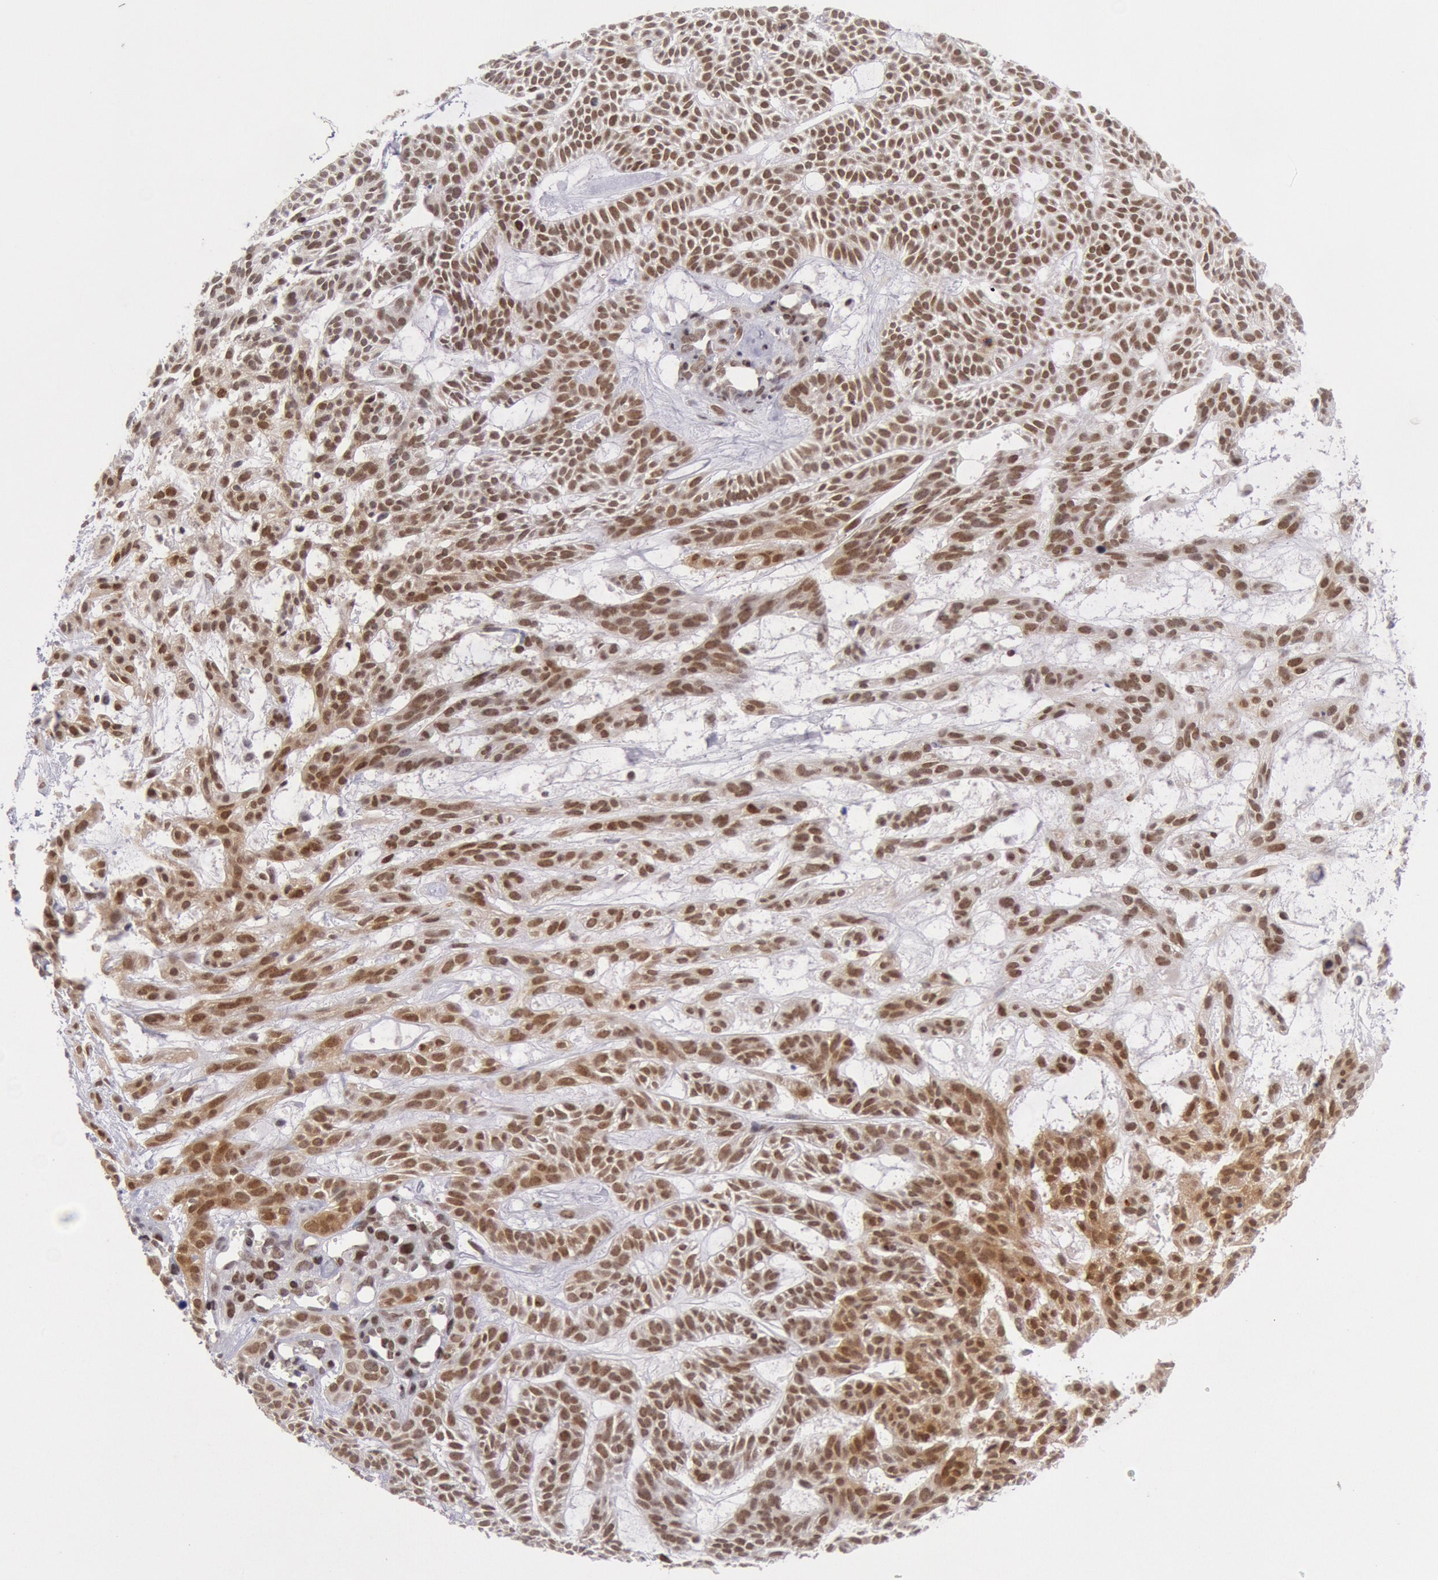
{"staining": {"intensity": "strong", "quantity": ">75%", "location": "nuclear"}, "tissue": "skin cancer", "cell_type": "Tumor cells", "image_type": "cancer", "snomed": [{"axis": "morphology", "description": "Basal cell carcinoma"}, {"axis": "topography", "description": "Skin"}], "caption": "Protein staining of skin cancer tissue reveals strong nuclear expression in approximately >75% of tumor cells.", "gene": "CDKN2B", "patient": {"sex": "male", "age": 75}}